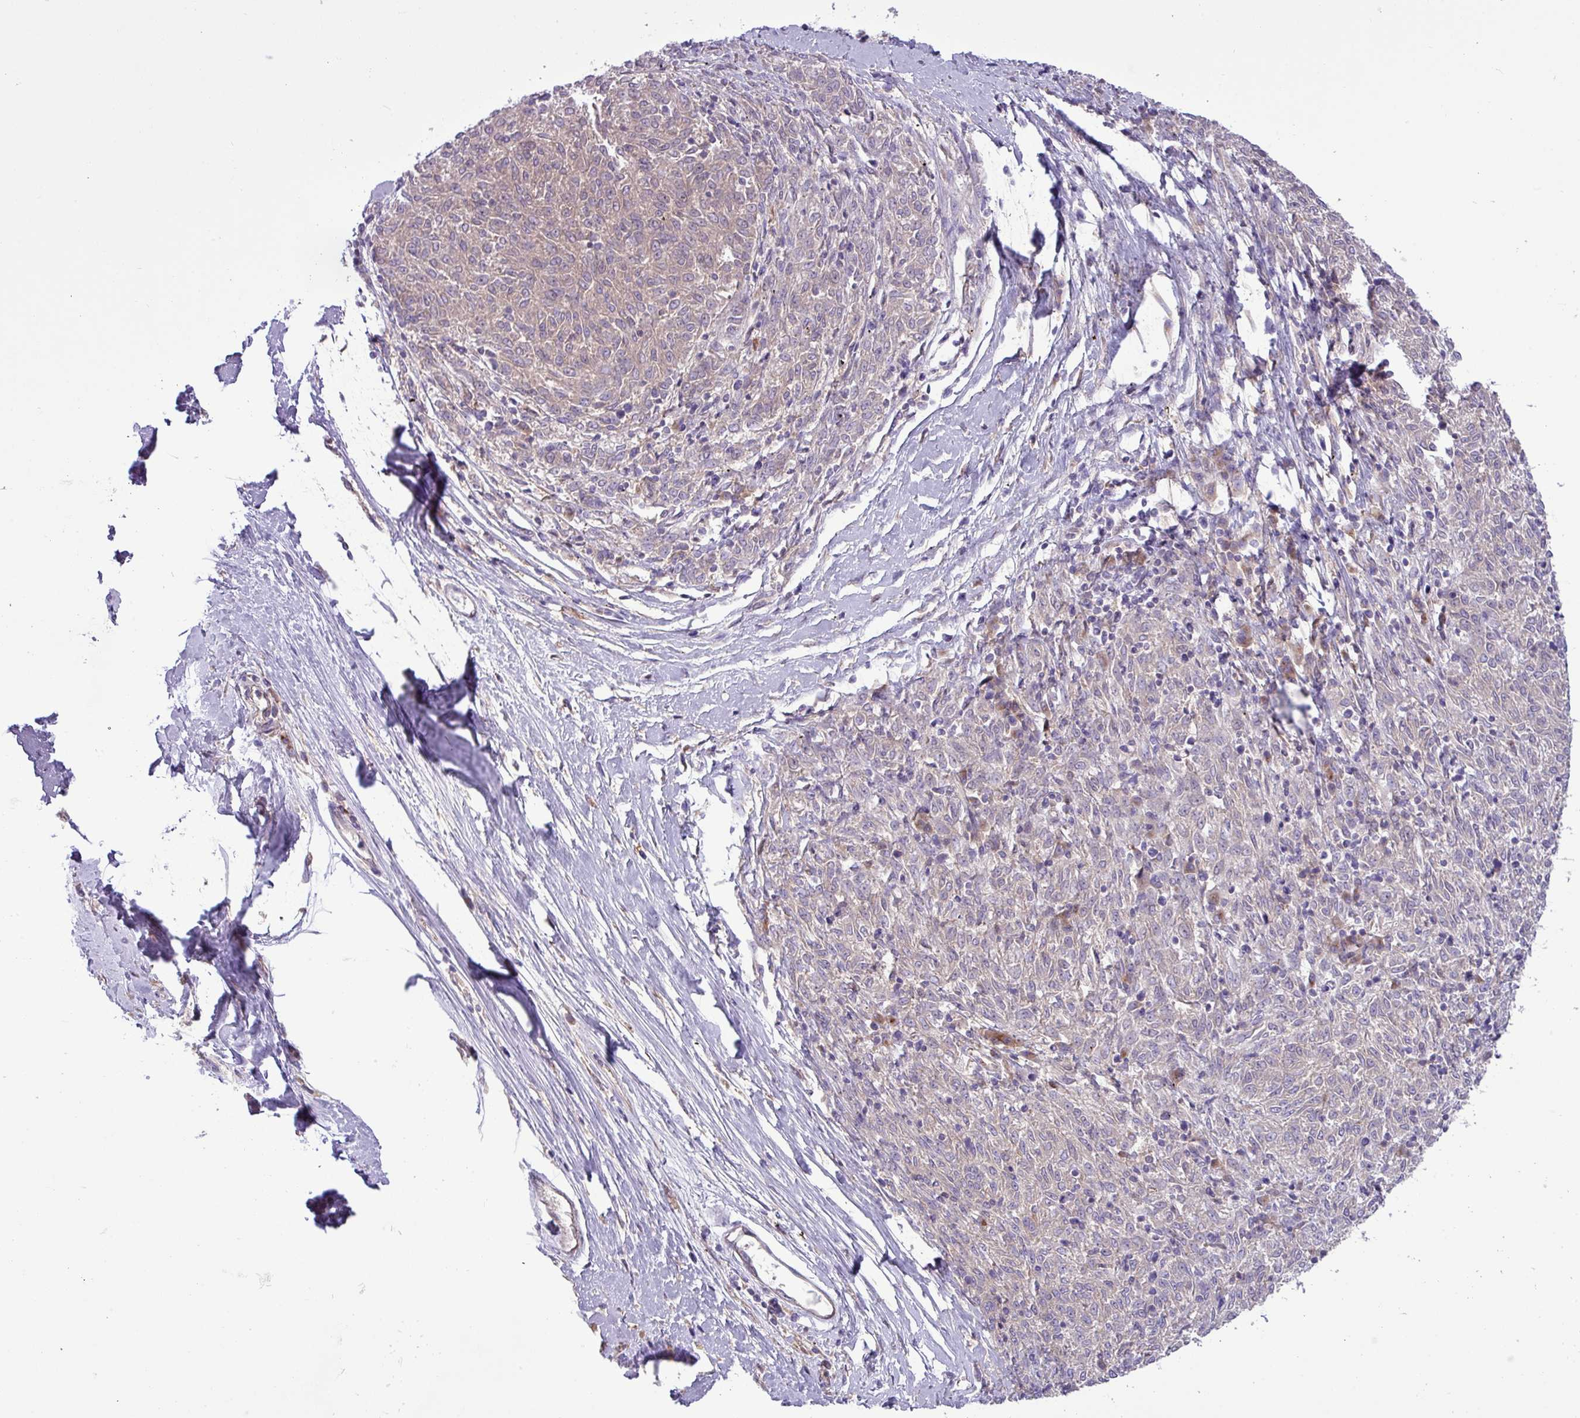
{"staining": {"intensity": "negative", "quantity": "none", "location": "none"}, "tissue": "melanoma", "cell_type": "Tumor cells", "image_type": "cancer", "snomed": [{"axis": "morphology", "description": "Malignant melanoma, NOS"}, {"axis": "topography", "description": "Skin"}], "caption": "A histopathology image of human melanoma is negative for staining in tumor cells.", "gene": "RAB19", "patient": {"sex": "female", "age": 72}}